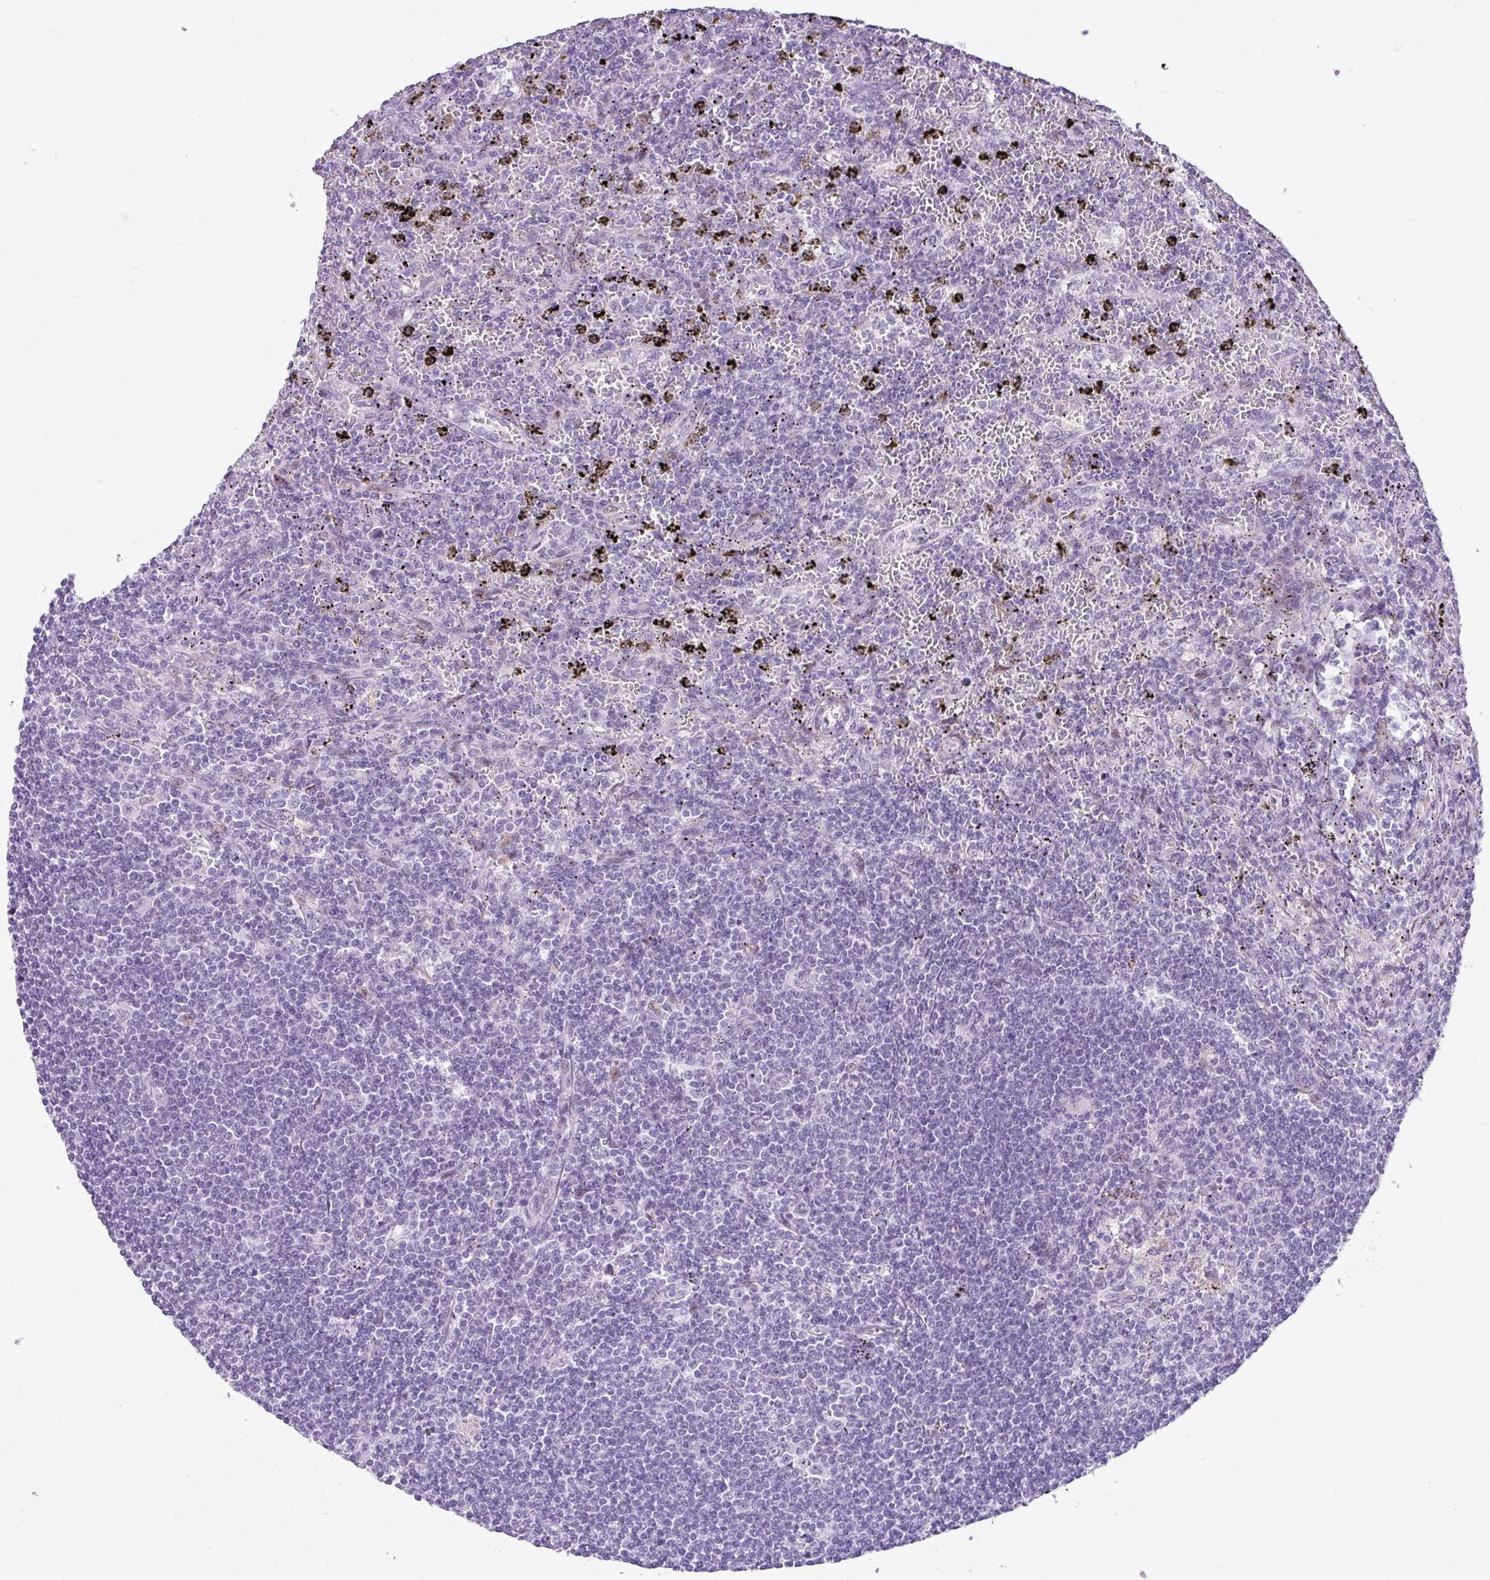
{"staining": {"intensity": "negative", "quantity": "none", "location": "none"}, "tissue": "lymphoma", "cell_type": "Tumor cells", "image_type": "cancer", "snomed": [{"axis": "morphology", "description": "Malignant lymphoma, non-Hodgkin's type, Low grade"}, {"axis": "topography", "description": "Spleen"}], "caption": "This is a image of immunohistochemistry (IHC) staining of lymphoma, which shows no staining in tumor cells.", "gene": "YLPM1", "patient": {"sex": "male", "age": 76}}